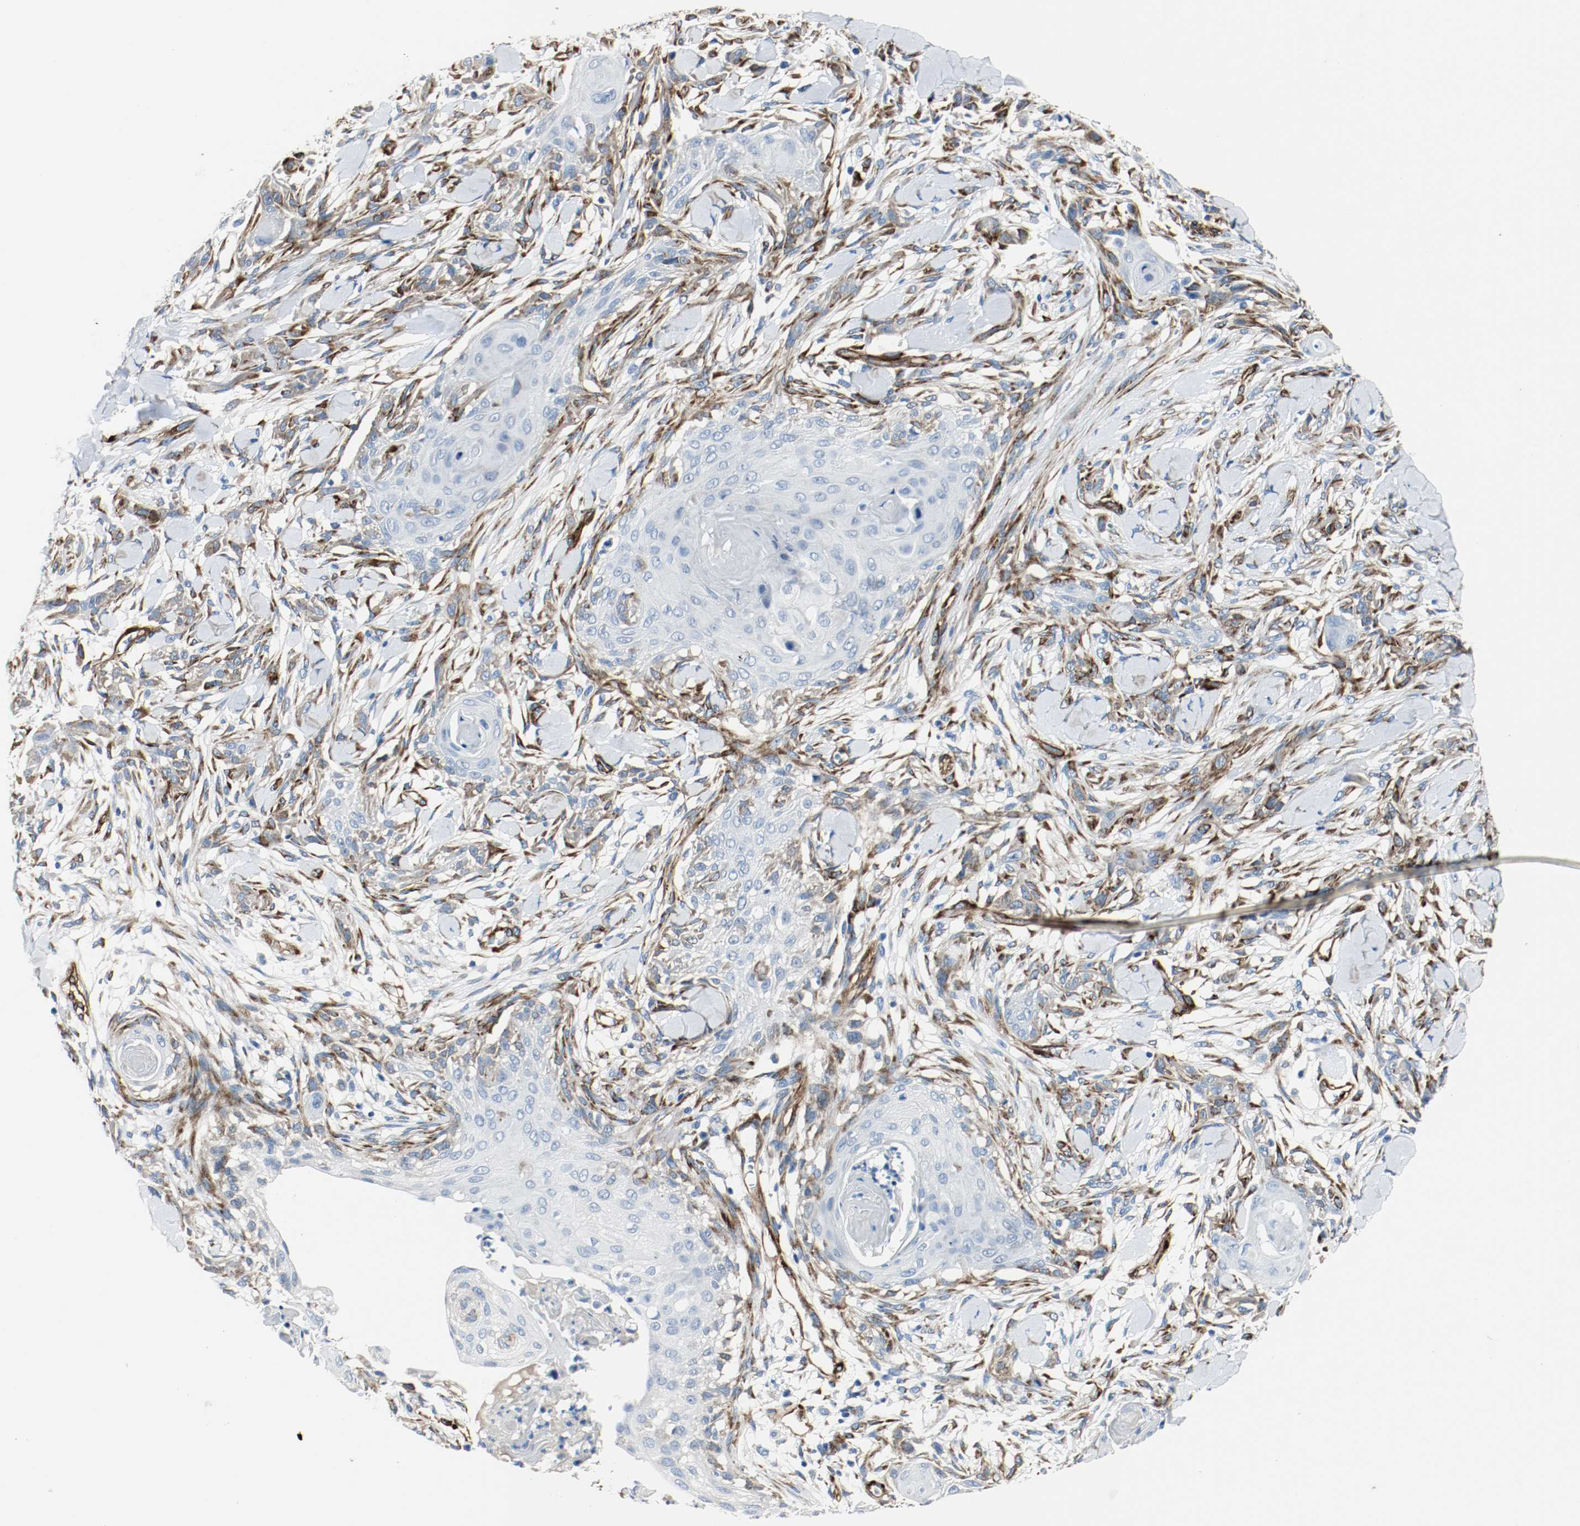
{"staining": {"intensity": "moderate", "quantity": "25%-75%", "location": "cytoplasmic/membranous"}, "tissue": "skin cancer", "cell_type": "Tumor cells", "image_type": "cancer", "snomed": [{"axis": "morphology", "description": "Squamous cell carcinoma, NOS"}, {"axis": "topography", "description": "Skin"}], "caption": "Immunohistochemical staining of skin cancer (squamous cell carcinoma) exhibits medium levels of moderate cytoplasmic/membranous protein positivity in about 25%-75% of tumor cells.", "gene": "LAMB1", "patient": {"sex": "female", "age": 59}}